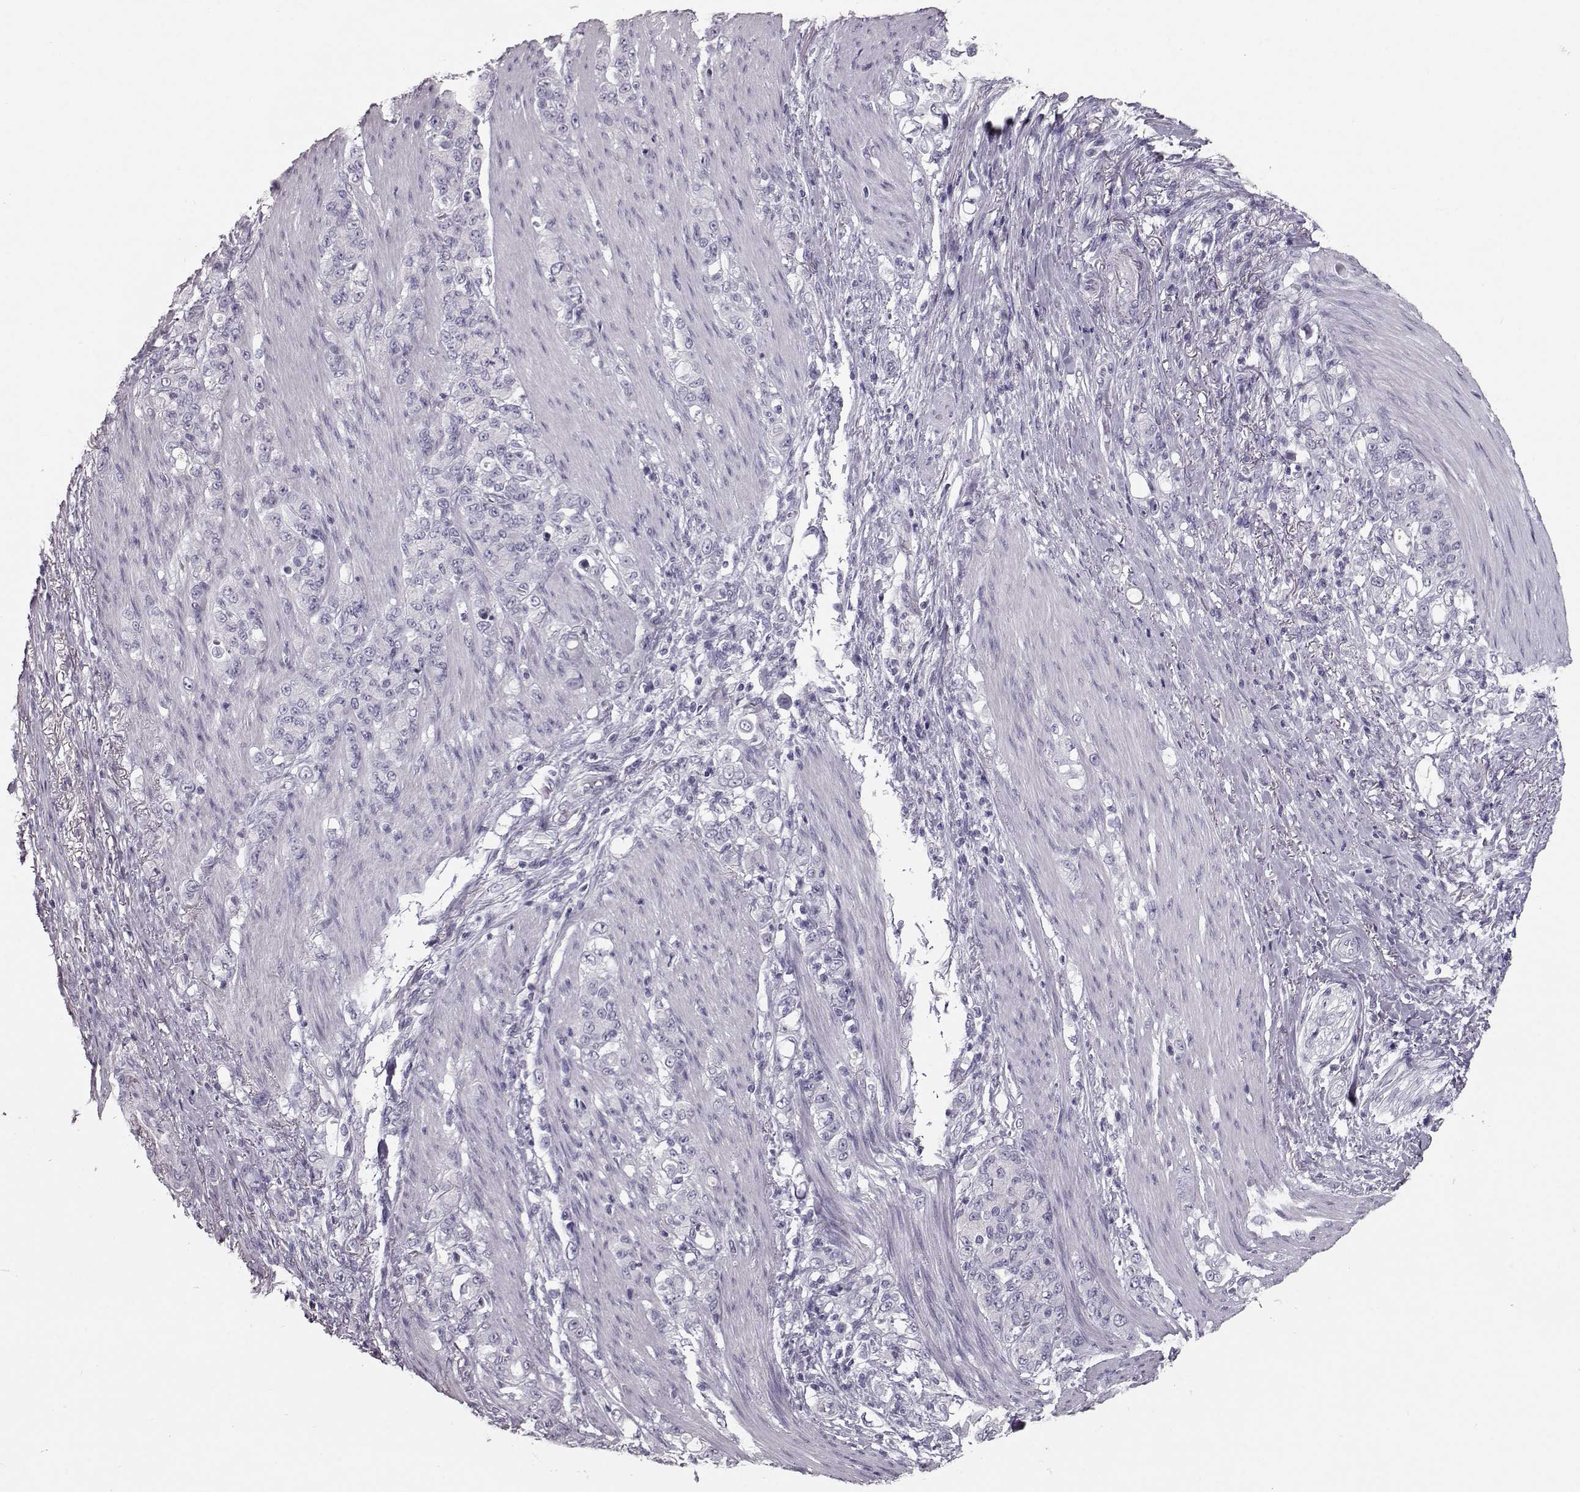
{"staining": {"intensity": "negative", "quantity": "none", "location": "none"}, "tissue": "stomach cancer", "cell_type": "Tumor cells", "image_type": "cancer", "snomed": [{"axis": "morphology", "description": "Adenocarcinoma, NOS"}, {"axis": "topography", "description": "Stomach"}], "caption": "Human stomach cancer stained for a protein using immunohistochemistry displays no expression in tumor cells.", "gene": "CCL19", "patient": {"sex": "female", "age": 79}}